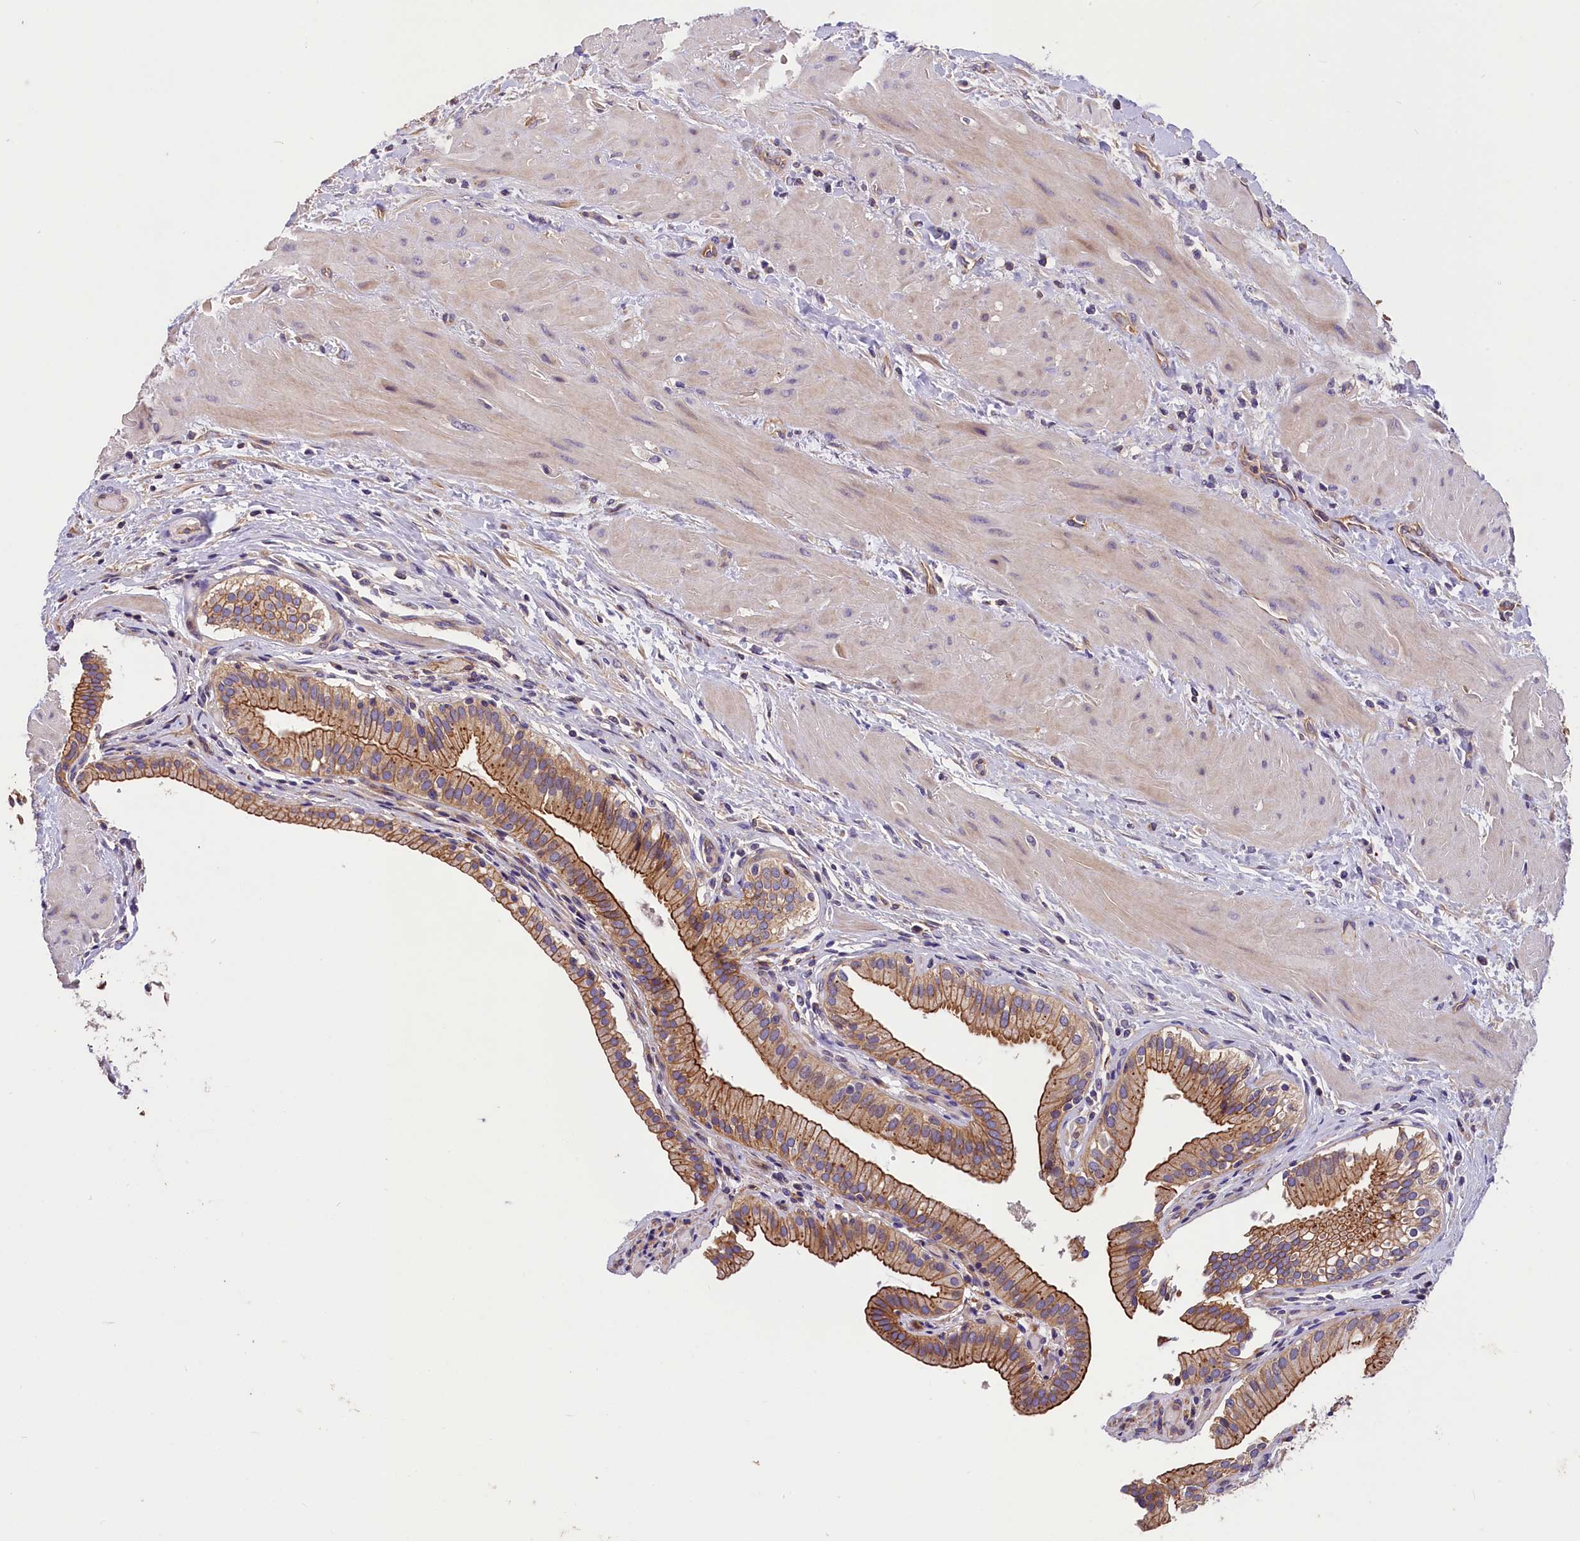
{"staining": {"intensity": "moderate", "quantity": ">75%", "location": "cytoplasmic/membranous"}, "tissue": "gallbladder", "cell_type": "Glandular cells", "image_type": "normal", "snomed": [{"axis": "morphology", "description": "Normal tissue, NOS"}, {"axis": "topography", "description": "Gallbladder"}], "caption": "High-magnification brightfield microscopy of unremarkable gallbladder stained with DAB (3,3'-diaminobenzidine) (brown) and counterstained with hematoxylin (blue). glandular cells exhibit moderate cytoplasmic/membranous staining is appreciated in approximately>75% of cells. (IHC, brightfield microscopy, high magnification).", "gene": "ERMARD", "patient": {"sex": "male", "age": 24}}